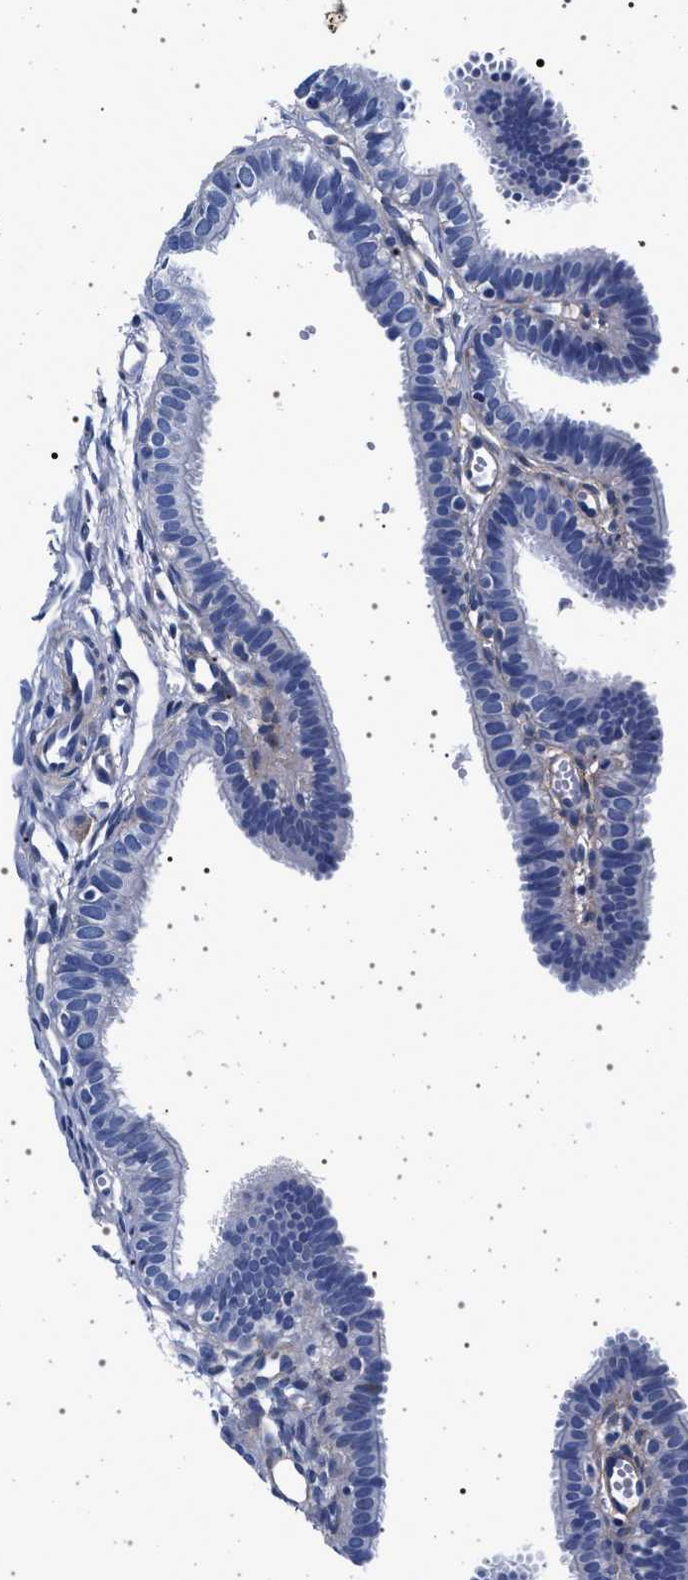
{"staining": {"intensity": "negative", "quantity": "none", "location": "none"}, "tissue": "fallopian tube", "cell_type": "Glandular cells", "image_type": "normal", "snomed": [{"axis": "morphology", "description": "Normal tissue, NOS"}, {"axis": "topography", "description": "Fallopian tube"}, {"axis": "topography", "description": "Placenta"}], "caption": "Histopathology image shows no protein expression in glandular cells of normal fallopian tube.", "gene": "SLC9A1", "patient": {"sex": "female", "age": 34}}